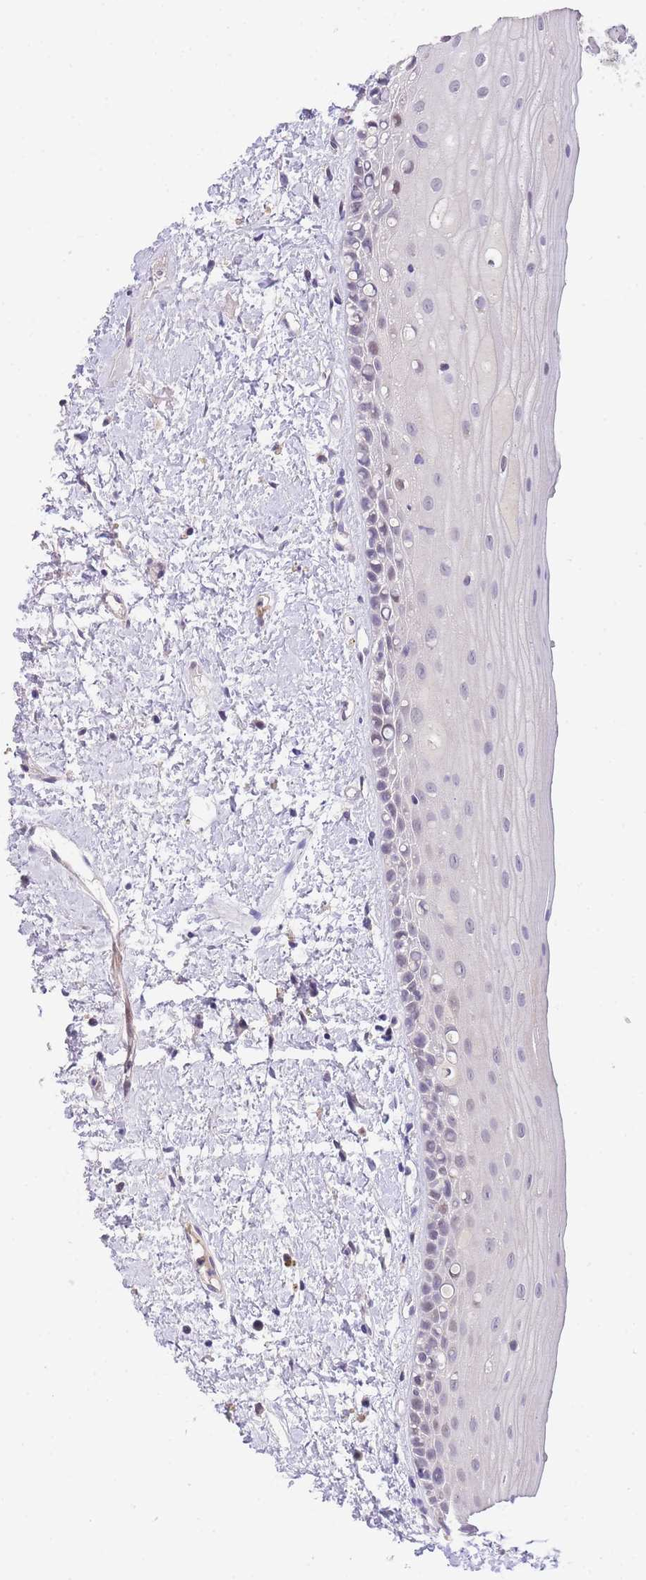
{"staining": {"intensity": "moderate", "quantity": "25%-75%", "location": "nuclear"}, "tissue": "oral mucosa", "cell_type": "Squamous epithelial cells", "image_type": "normal", "snomed": [{"axis": "morphology", "description": "Normal tissue, NOS"}, {"axis": "topography", "description": "Oral tissue"}], "caption": "About 25%-75% of squamous epithelial cells in unremarkable human oral mucosa reveal moderate nuclear protein positivity as visualized by brown immunohistochemical staining.", "gene": "SLC35F2", "patient": {"sex": "female", "age": 76}}